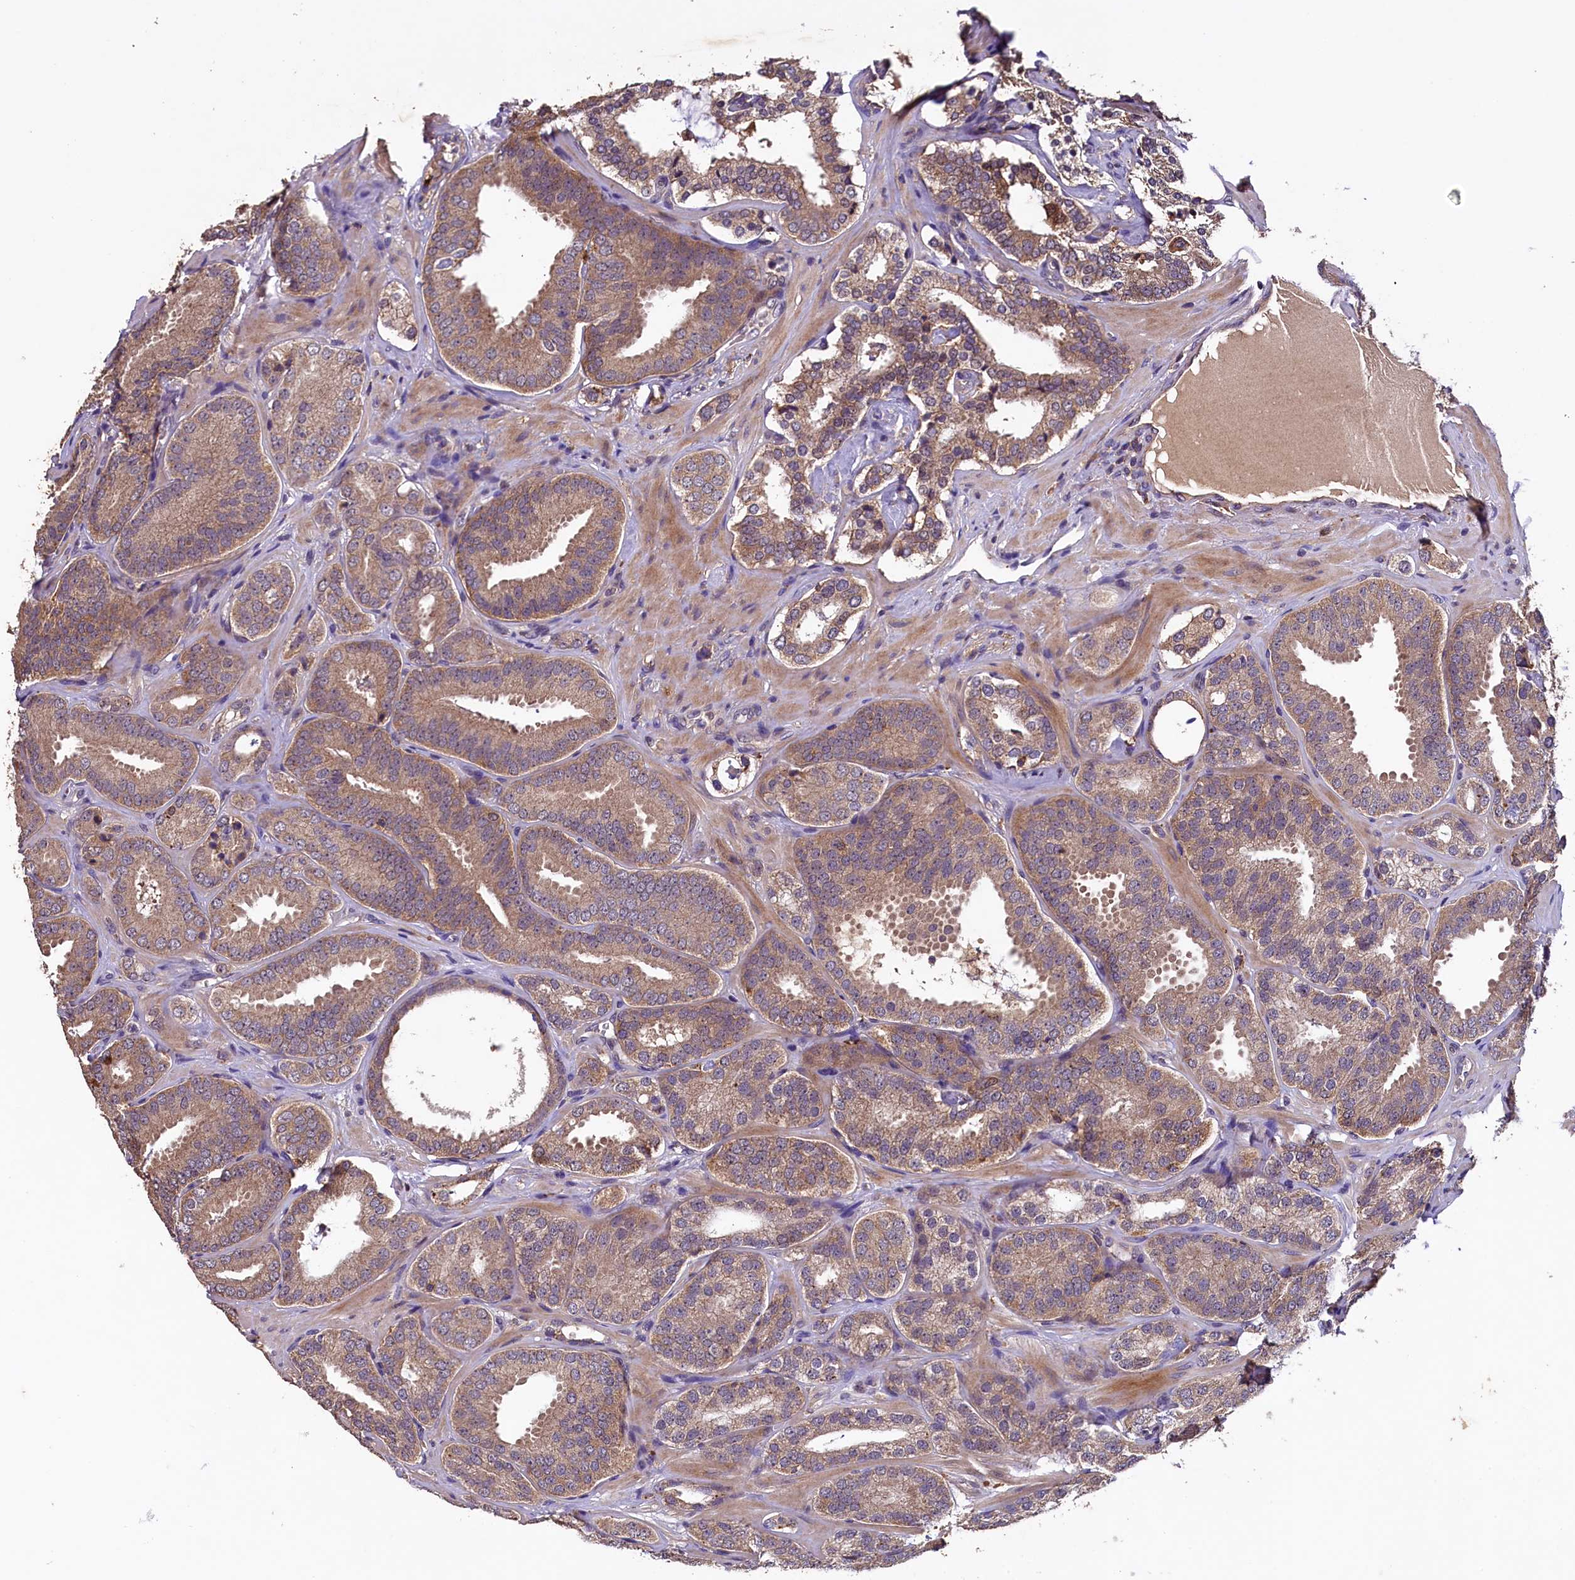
{"staining": {"intensity": "moderate", "quantity": ">75%", "location": "cytoplasmic/membranous"}, "tissue": "prostate cancer", "cell_type": "Tumor cells", "image_type": "cancer", "snomed": [{"axis": "morphology", "description": "Adenocarcinoma, High grade"}, {"axis": "topography", "description": "Prostate"}], "caption": "DAB (3,3'-diaminobenzidine) immunohistochemical staining of human prostate cancer (high-grade adenocarcinoma) demonstrates moderate cytoplasmic/membranous protein staining in approximately >75% of tumor cells. Nuclei are stained in blue.", "gene": "PLXNB1", "patient": {"sex": "male", "age": 63}}